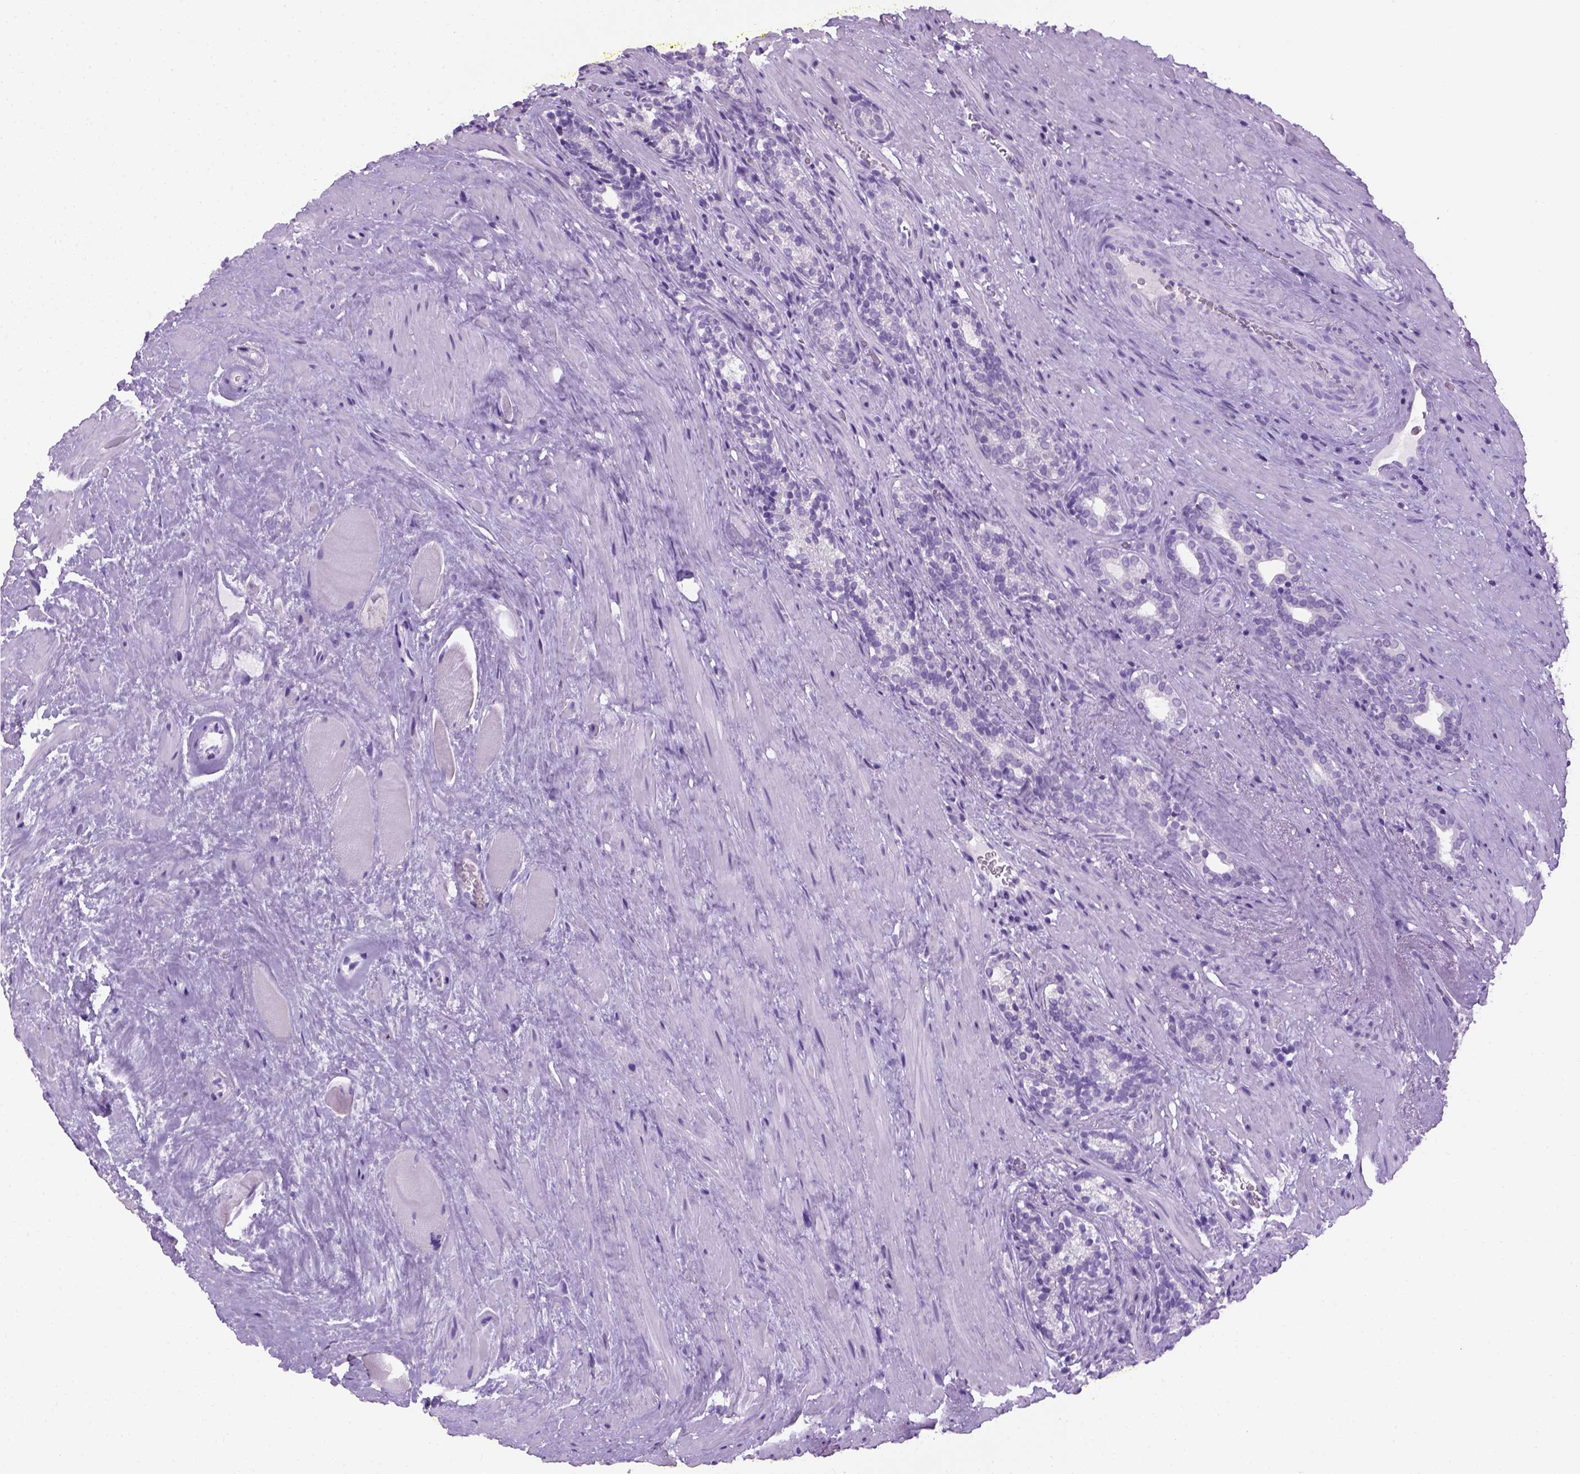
{"staining": {"intensity": "negative", "quantity": "none", "location": "none"}, "tissue": "prostate cancer", "cell_type": "Tumor cells", "image_type": "cancer", "snomed": [{"axis": "morphology", "description": "Adenocarcinoma, NOS"}, {"axis": "topography", "description": "Prostate"}], "caption": "This micrograph is of prostate adenocarcinoma stained with immunohistochemistry (IHC) to label a protein in brown with the nuclei are counter-stained blue. There is no staining in tumor cells.", "gene": "CYP24A1", "patient": {"sex": "male", "age": 66}}